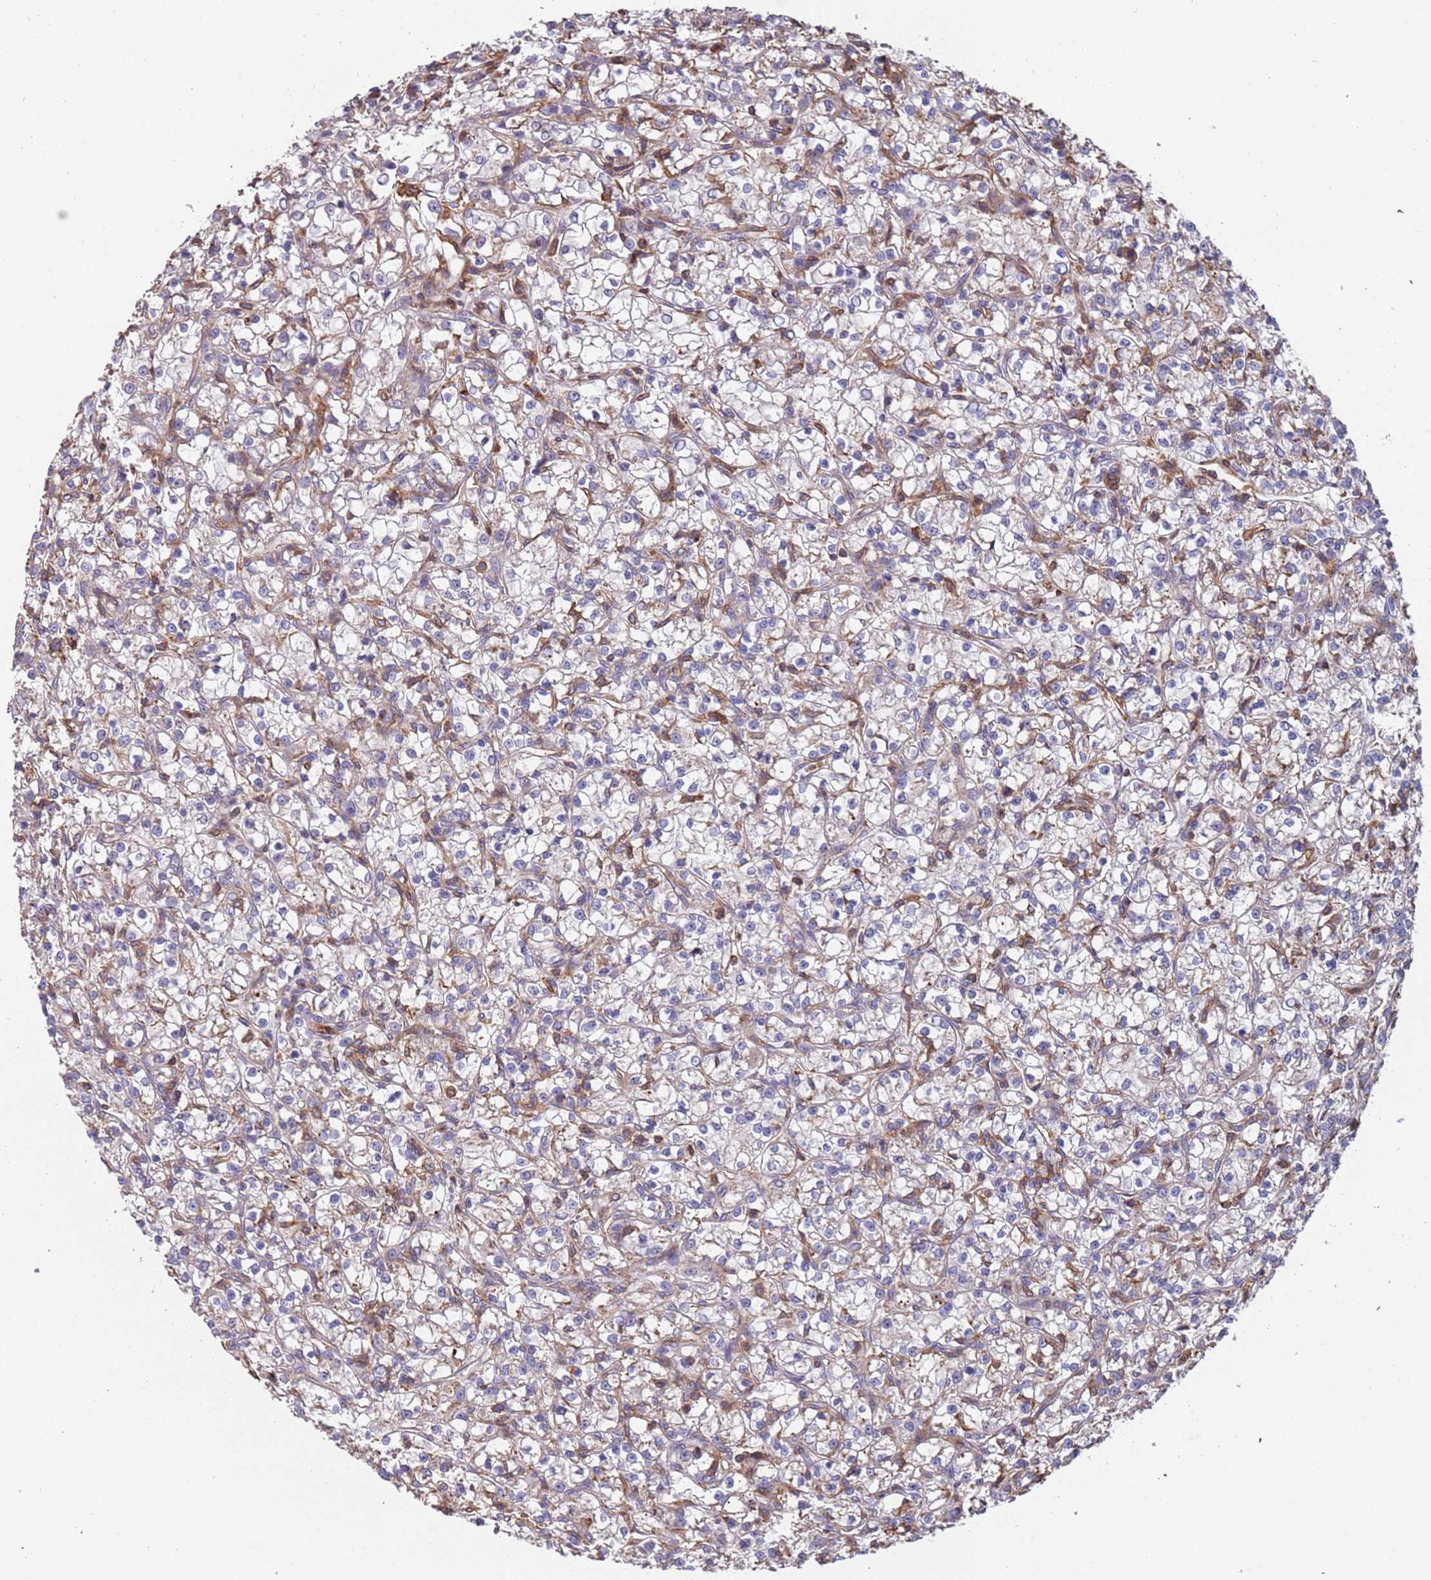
{"staining": {"intensity": "negative", "quantity": "none", "location": "none"}, "tissue": "renal cancer", "cell_type": "Tumor cells", "image_type": "cancer", "snomed": [{"axis": "morphology", "description": "Adenocarcinoma, NOS"}, {"axis": "topography", "description": "Kidney"}], "caption": "This histopathology image is of renal cancer stained with immunohistochemistry (IHC) to label a protein in brown with the nuclei are counter-stained blue. There is no expression in tumor cells.", "gene": "SYT4", "patient": {"sex": "female", "age": 59}}